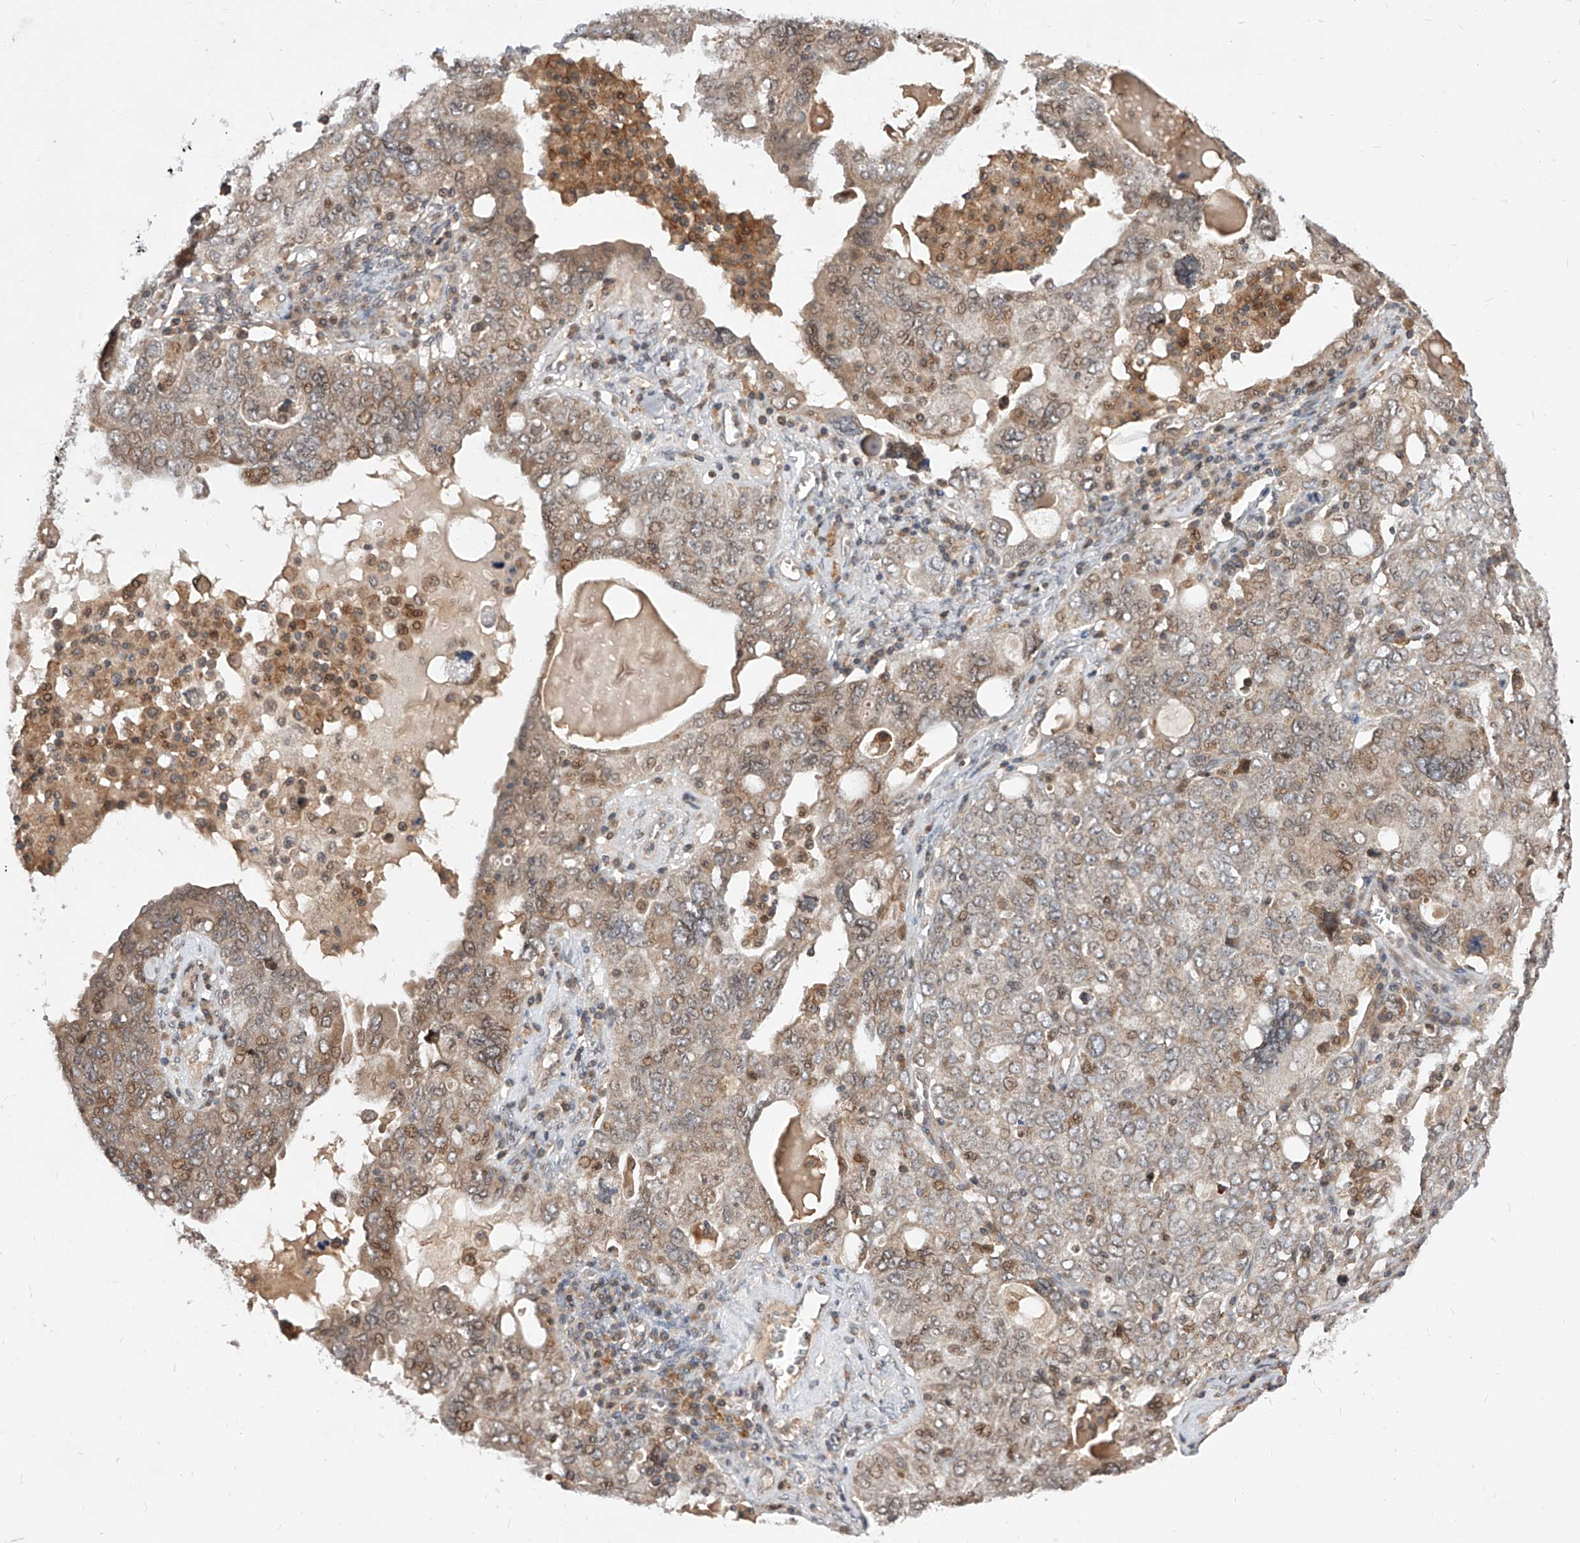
{"staining": {"intensity": "moderate", "quantity": ">75%", "location": "cytoplasmic/membranous,nuclear"}, "tissue": "ovarian cancer", "cell_type": "Tumor cells", "image_type": "cancer", "snomed": [{"axis": "morphology", "description": "Carcinoma, endometroid"}, {"axis": "topography", "description": "Ovary"}], "caption": "A histopathology image showing moderate cytoplasmic/membranous and nuclear expression in about >75% of tumor cells in ovarian cancer, as visualized by brown immunohistochemical staining.", "gene": "DIRAS3", "patient": {"sex": "female", "age": 62}}